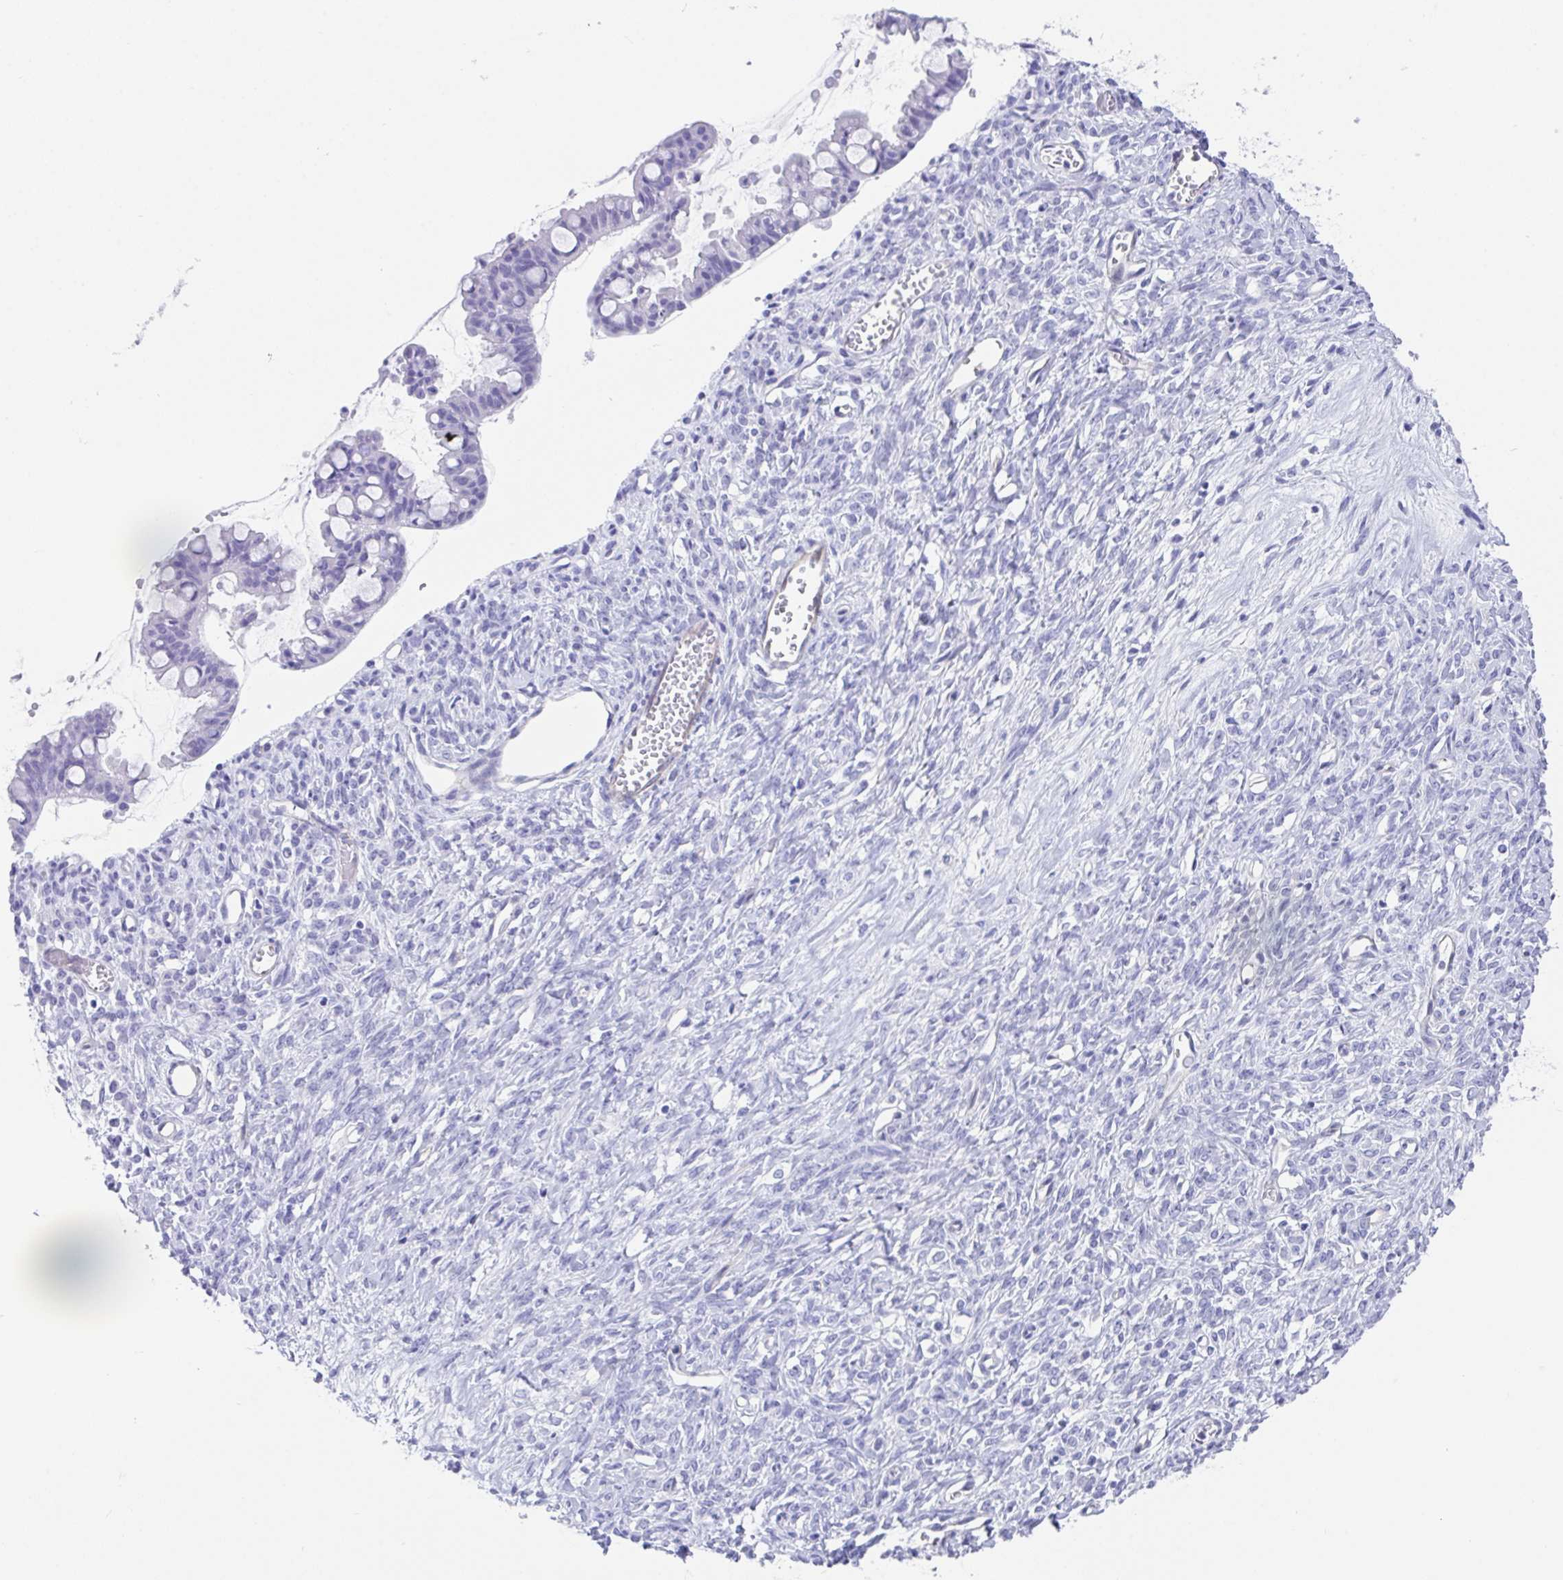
{"staining": {"intensity": "negative", "quantity": "none", "location": "none"}, "tissue": "ovarian cancer", "cell_type": "Tumor cells", "image_type": "cancer", "snomed": [{"axis": "morphology", "description": "Cystadenocarcinoma, mucinous, NOS"}, {"axis": "topography", "description": "Ovary"}], "caption": "Tumor cells are negative for brown protein staining in mucinous cystadenocarcinoma (ovarian).", "gene": "FAM107A", "patient": {"sex": "female", "age": 73}}